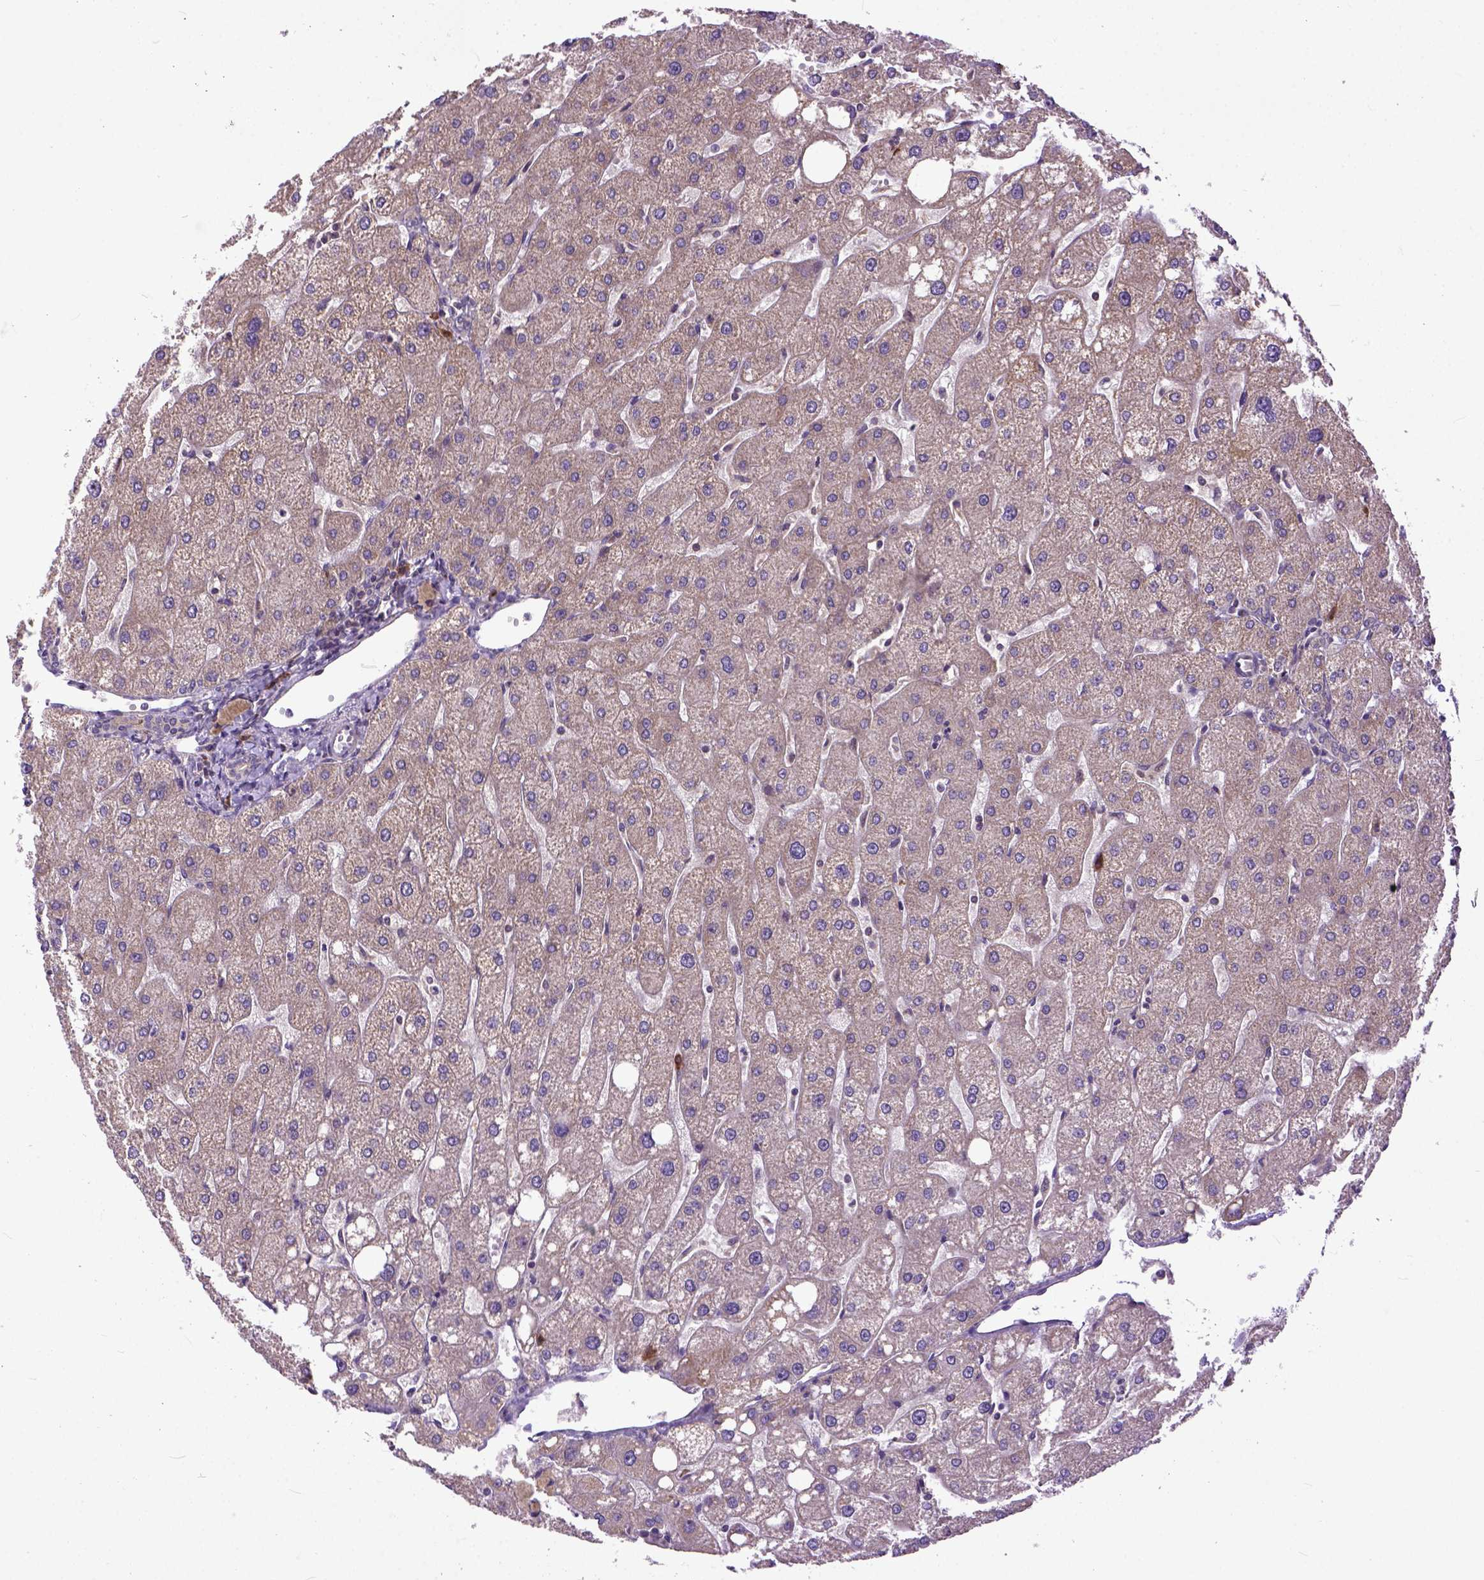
{"staining": {"intensity": "negative", "quantity": "none", "location": "none"}, "tissue": "liver", "cell_type": "Cholangiocytes", "image_type": "normal", "snomed": [{"axis": "morphology", "description": "Normal tissue, NOS"}, {"axis": "topography", "description": "Liver"}], "caption": "DAB immunohistochemical staining of unremarkable liver demonstrates no significant positivity in cholangiocytes.", "gene": "CPNE1", "patient": {"sex": "male", "age": 67}}